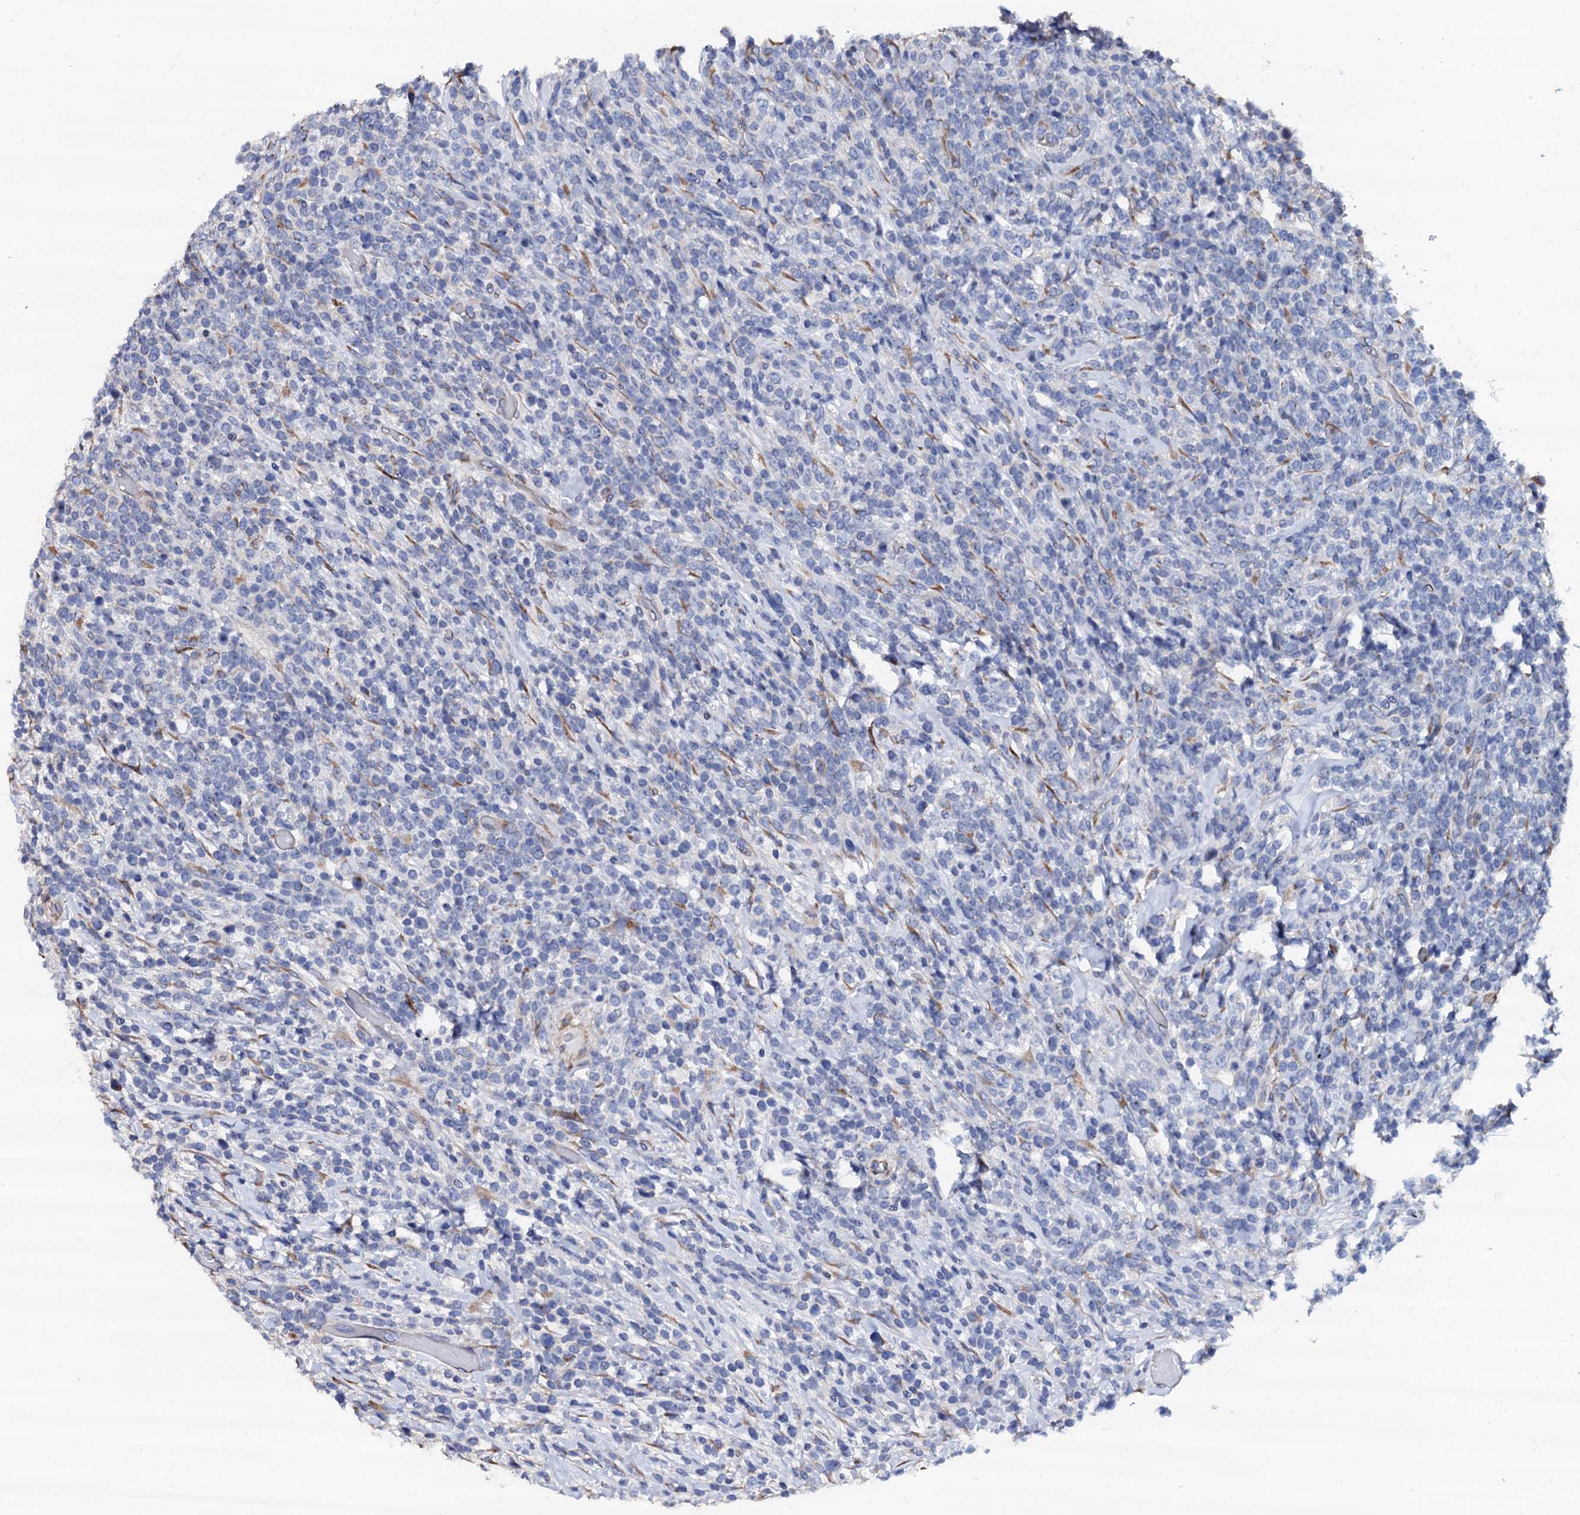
{"staining": {"intensity": "negative", "quantity": "none", "location": "none"}, "tissue": "lymphoma", "cell_type": "Tumor cells", "image_type": "cancer", "snomed": [{"axis": "morphology", "description": "Malignant lymphoma, non-Hodgkin's type, High grade"}, {"axis": "topography", "description": "Colon"}], "caption": "This is a micrograph of immunohistochemistry (IHC) staining of high-grade malignant lymphoma, non-Hodgkin's type, which shows no staining in tumor cells.", "gene": "AKAP3", "patient": {"sex": "female", "age": 53}}